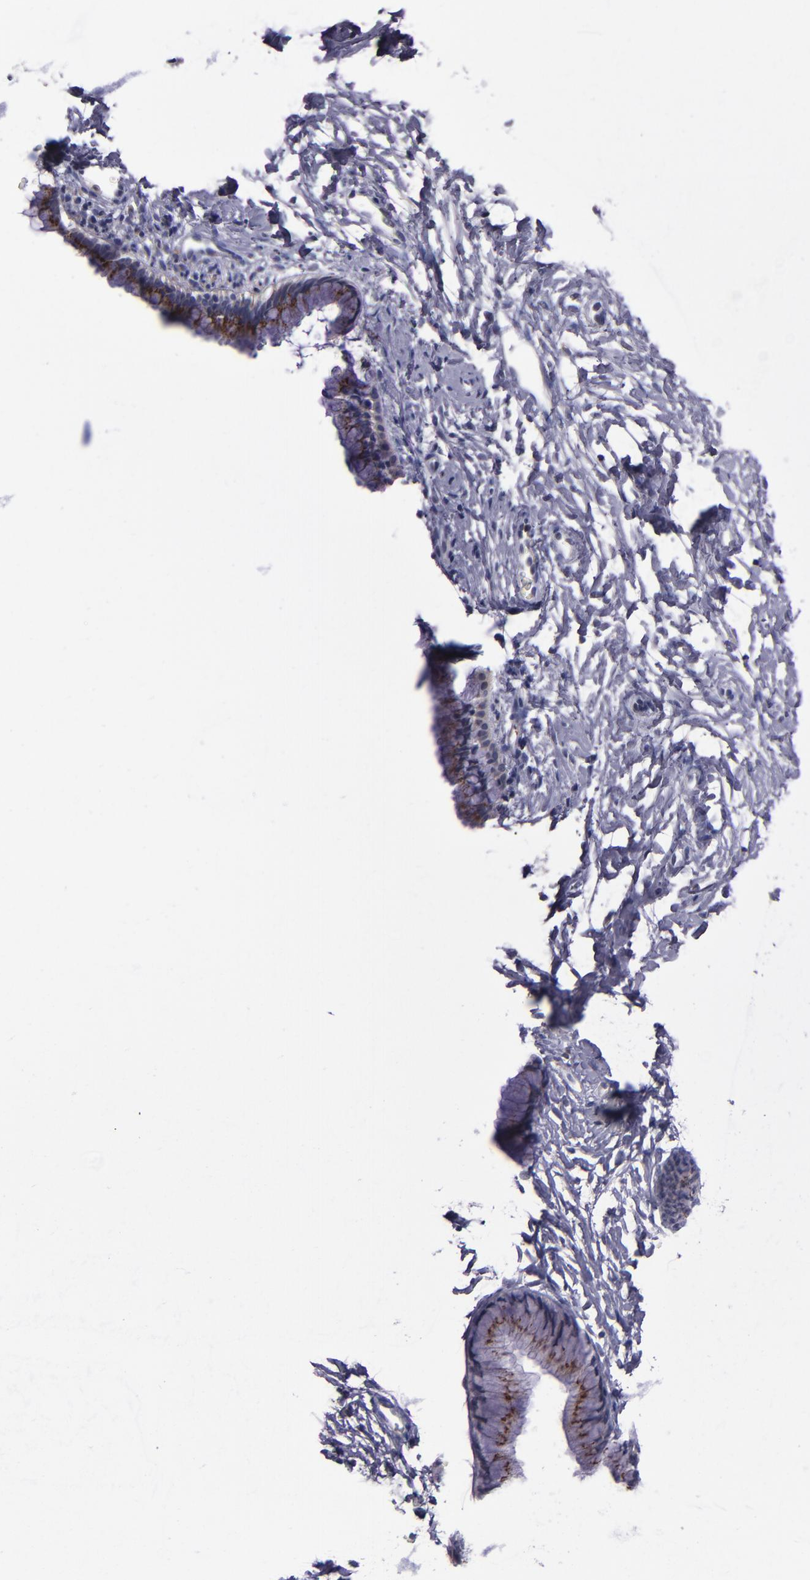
{"staining": {"intensity": "moderate", "quantity": ">75%", "location": "cytoplasmic/membranous"}, "tissue": "cervix", "cell_type": "Glandular cells", "image_type": "normal", "snomed": [{"axis": "morphology", "description": "Normal tissue, NOS"}, {"axis": "topography", "description": "Cervix"}], "caption": "Immunohistochemical staining of unremarkable human cervix demonstrates medium levels of moderate cytoplasmic/membranous positivity in about >75% of glandular cells. (DAB = brown stain, brightfield microscopy at high magnification).", "gene": "RAB41", "patient": {"sex": "female", "age": 46}}